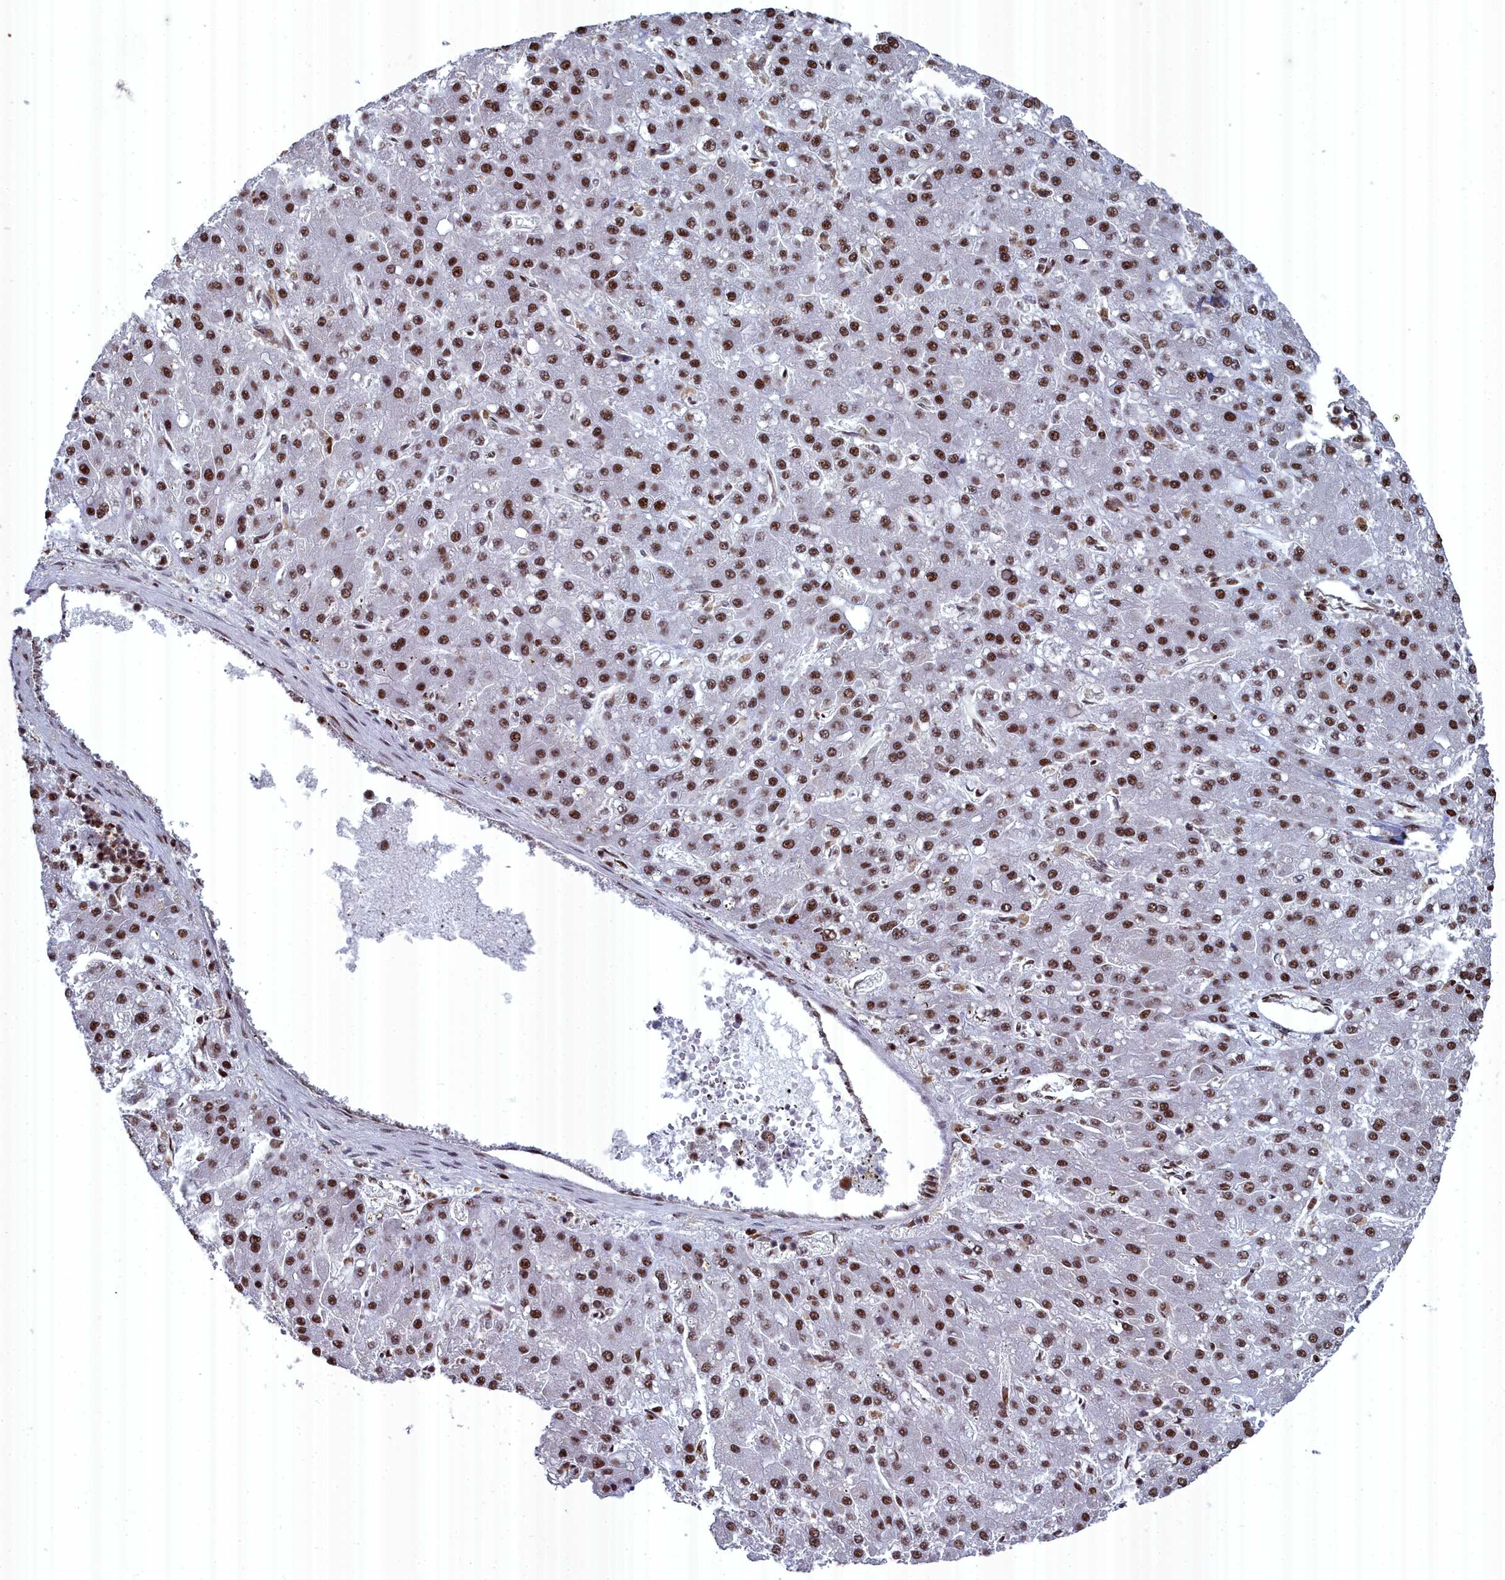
{"staining": {"intensity": "strong", "quantity": ">75%", "location": "nuclear"}, "tissue": "liver cancer", "cell_type": "Tumor cells", "image_type": "cancer", "snomed": [{"axis": "morphology", "description": "Carcinoma, Hepatocellular, NOS"}, {"axis": "topography", "description": "Liver"}], "caption": "A brown stain shows strong nuclear expression of a protein in liver cancer (hepatocellular carcinoma) tumor cells. The staining was performed using DAB, with brown indicating positive protein expression. Nuclei are stained blue with hematoxylin.", "gene": "SF3B3", "patient": {"sex": "male", "age": 67}}